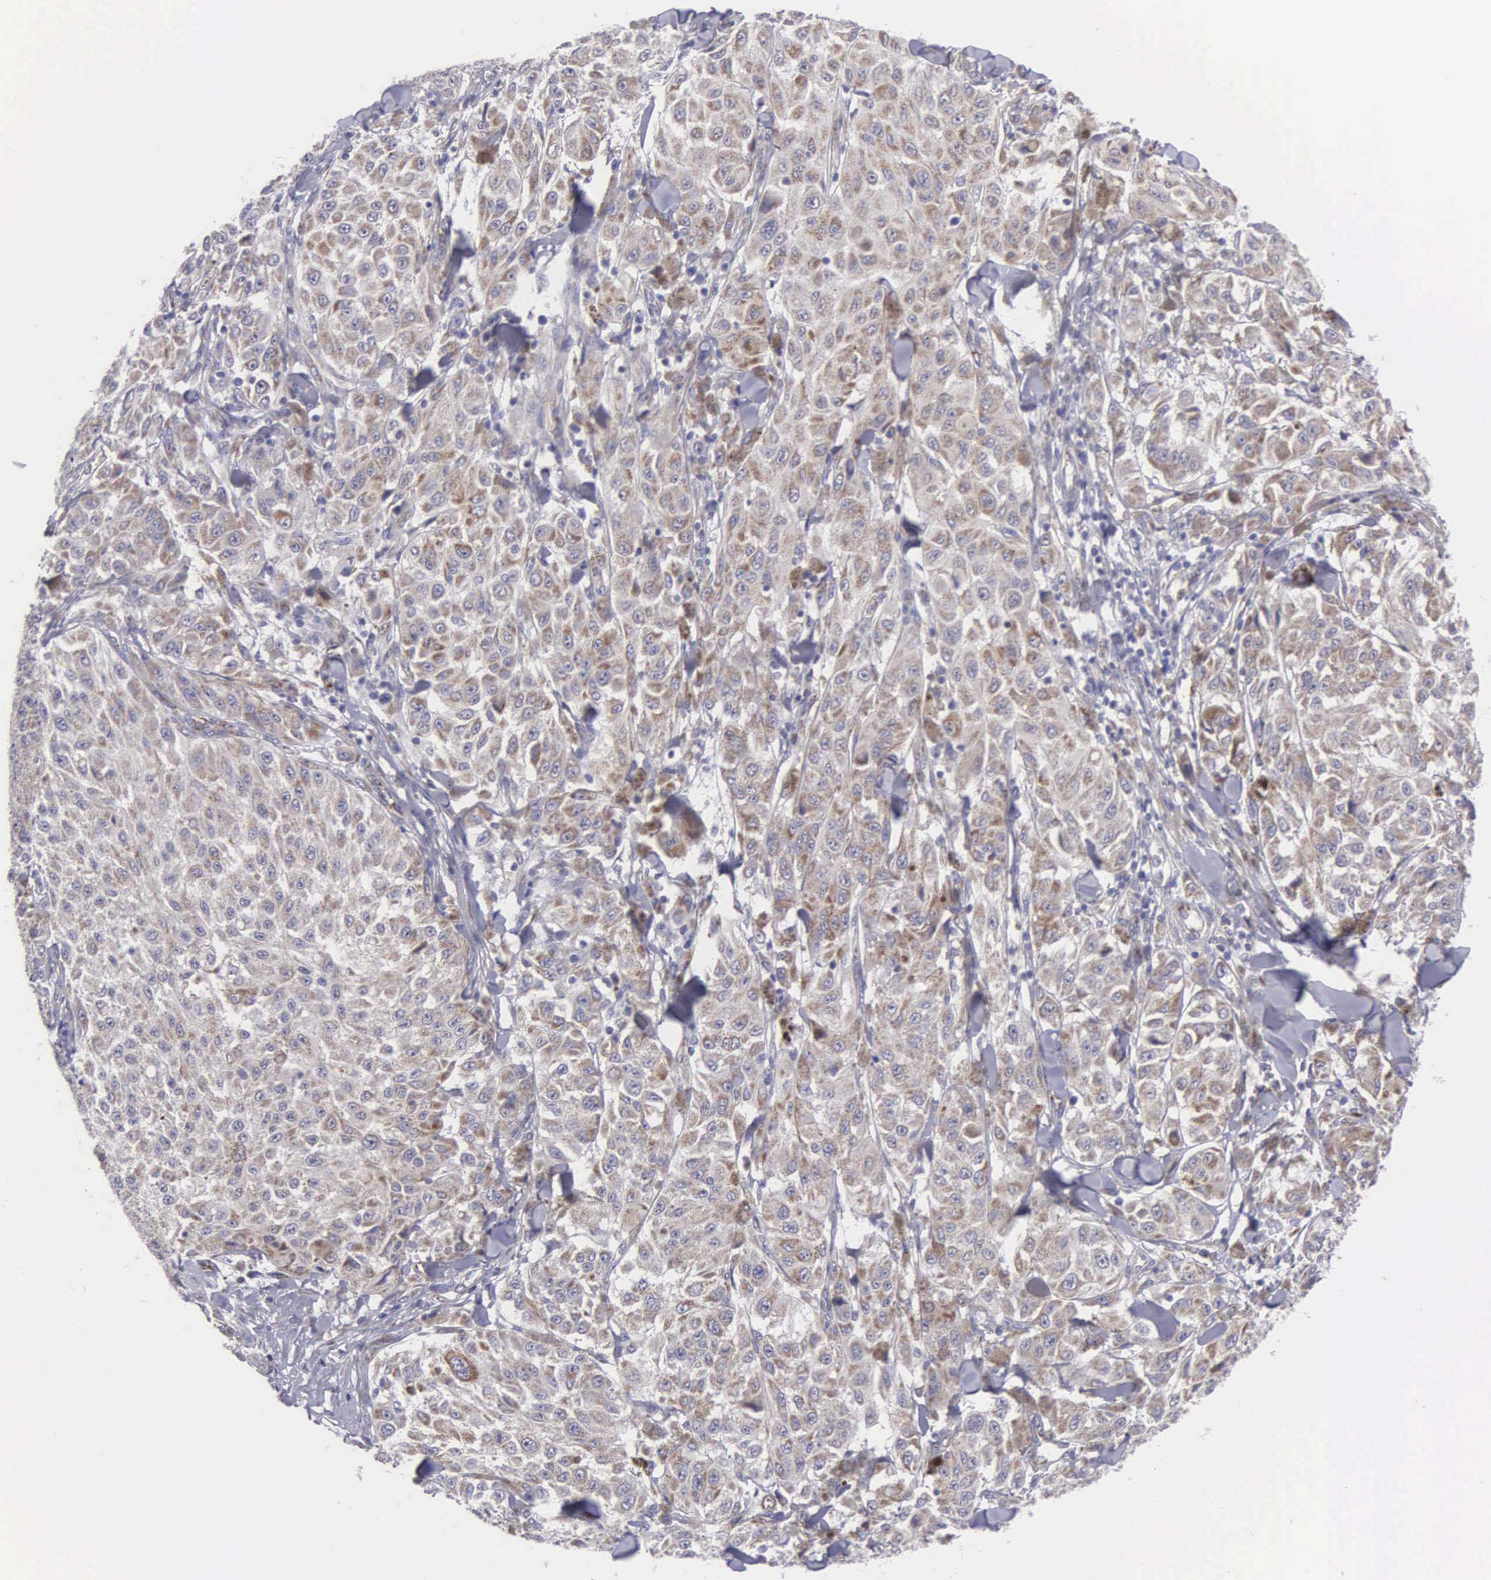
{"staining": {"intensity": "weak", "quantity": "25%-75%", "location": "cytoplasmic/membranous"}, "tissue": "melanoma", "cell_type": "Tumor cells", "image_type": "cancer", "snomed": [{"axis": "morphology", "description": "Malignant melanoma, NOS"}, {"axis": "topography", "description": "Skin"}], "caption": "DAB immunohistochemical staining of human melanoma displays weak cytoplasmic/membranous protein staining in approximately 25%-75% of tumor cells. The staining was performed using DAB, with brown indicating positive protein expression. Nuclei are stained blue with hematoxylin.", "gene": "SYNJ2BP", "patient": {"sex": "female", "age": 64}}